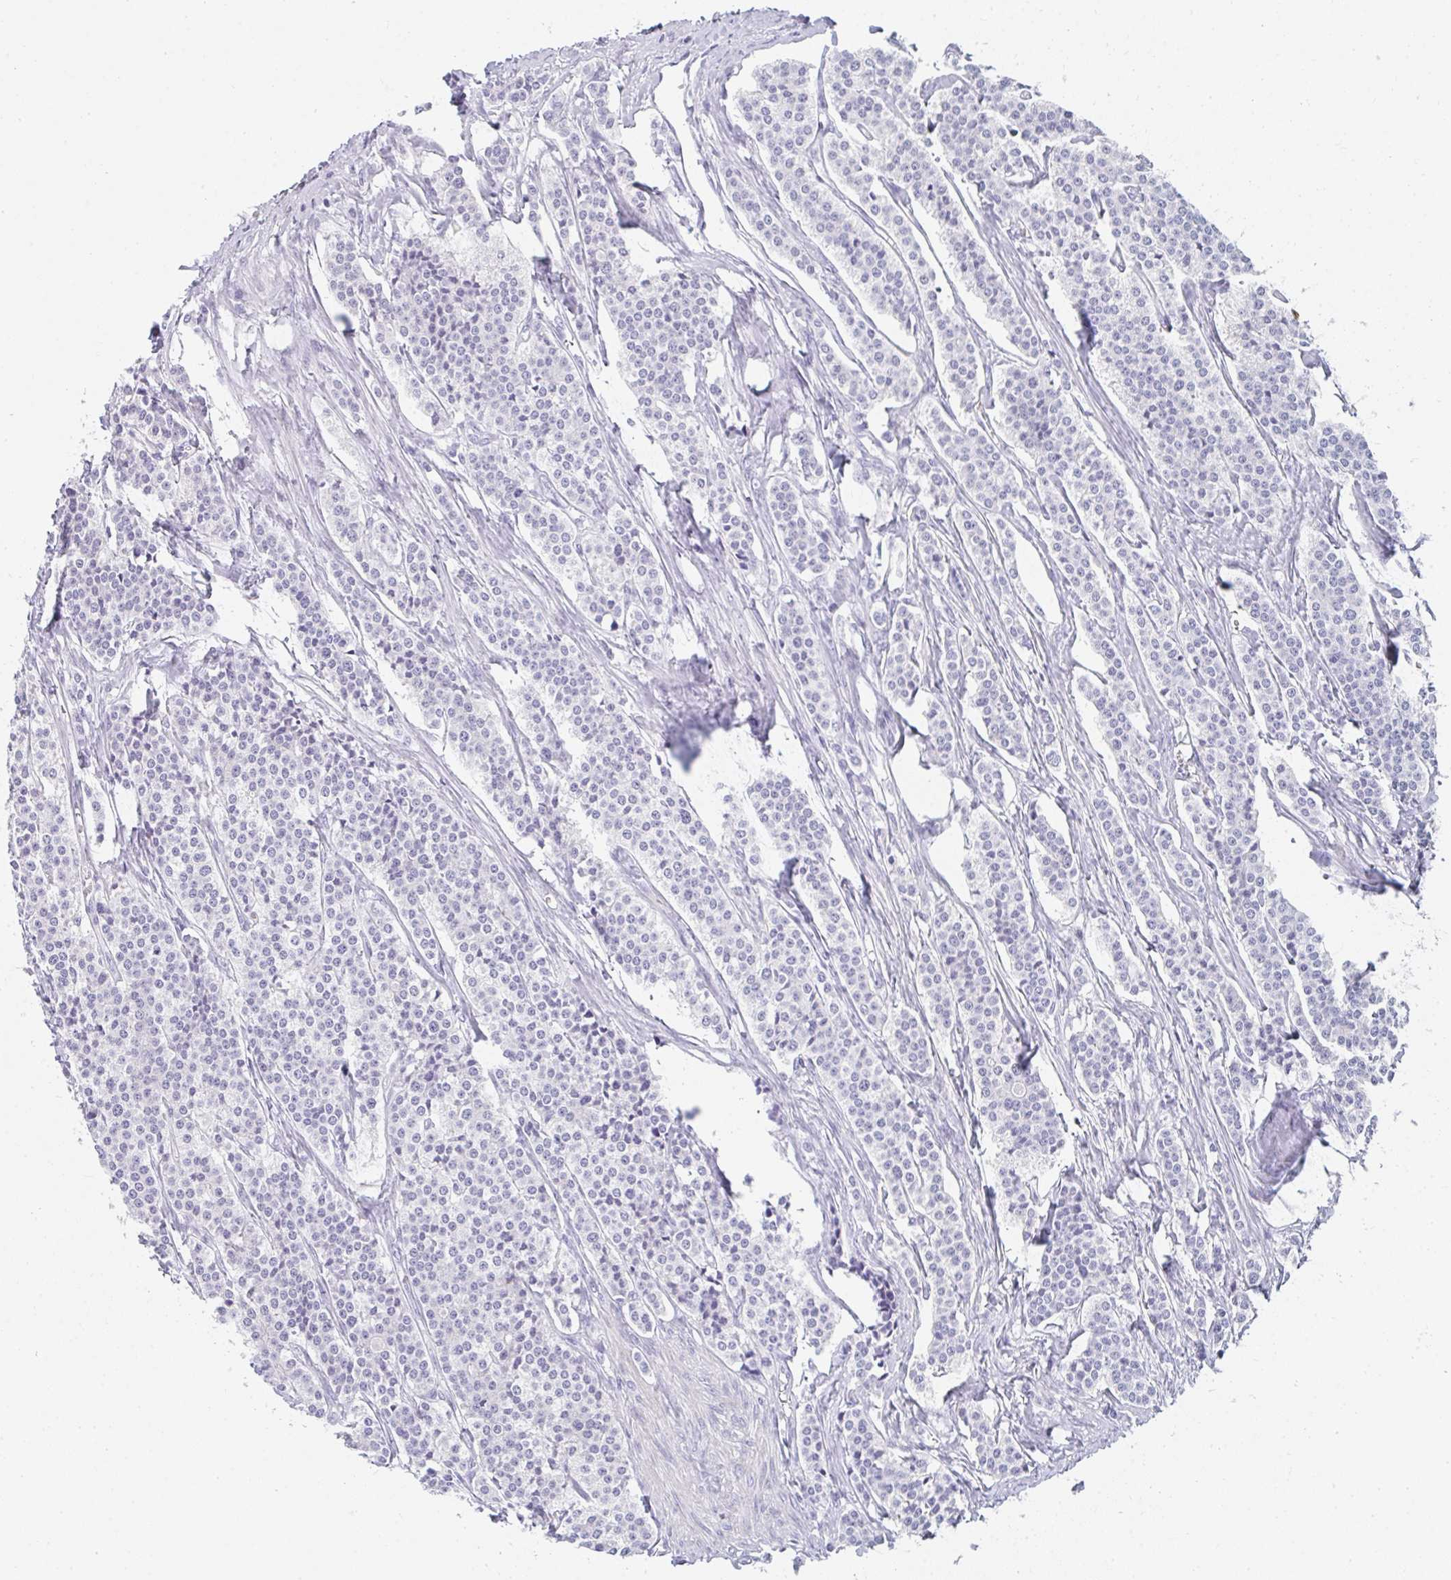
{"staining": {"intensity": "negative", "quantity": "none", "location": "none"}, "tissue": "carcinoid", "cell_type": "Tumor cells", "image_type": "cancer", "snomed": [{"axis": "morphology", "description": "Carcinoid, malignant, NOS"}, {"axis": "topography", "description": "Small intestine"}], "caption": "Immunohistochemical staining of human carcinoid demonstrates no significant expression in tumor cells.", "gene": "NEU2", "patient": {"sex": "male", "age": 63}}